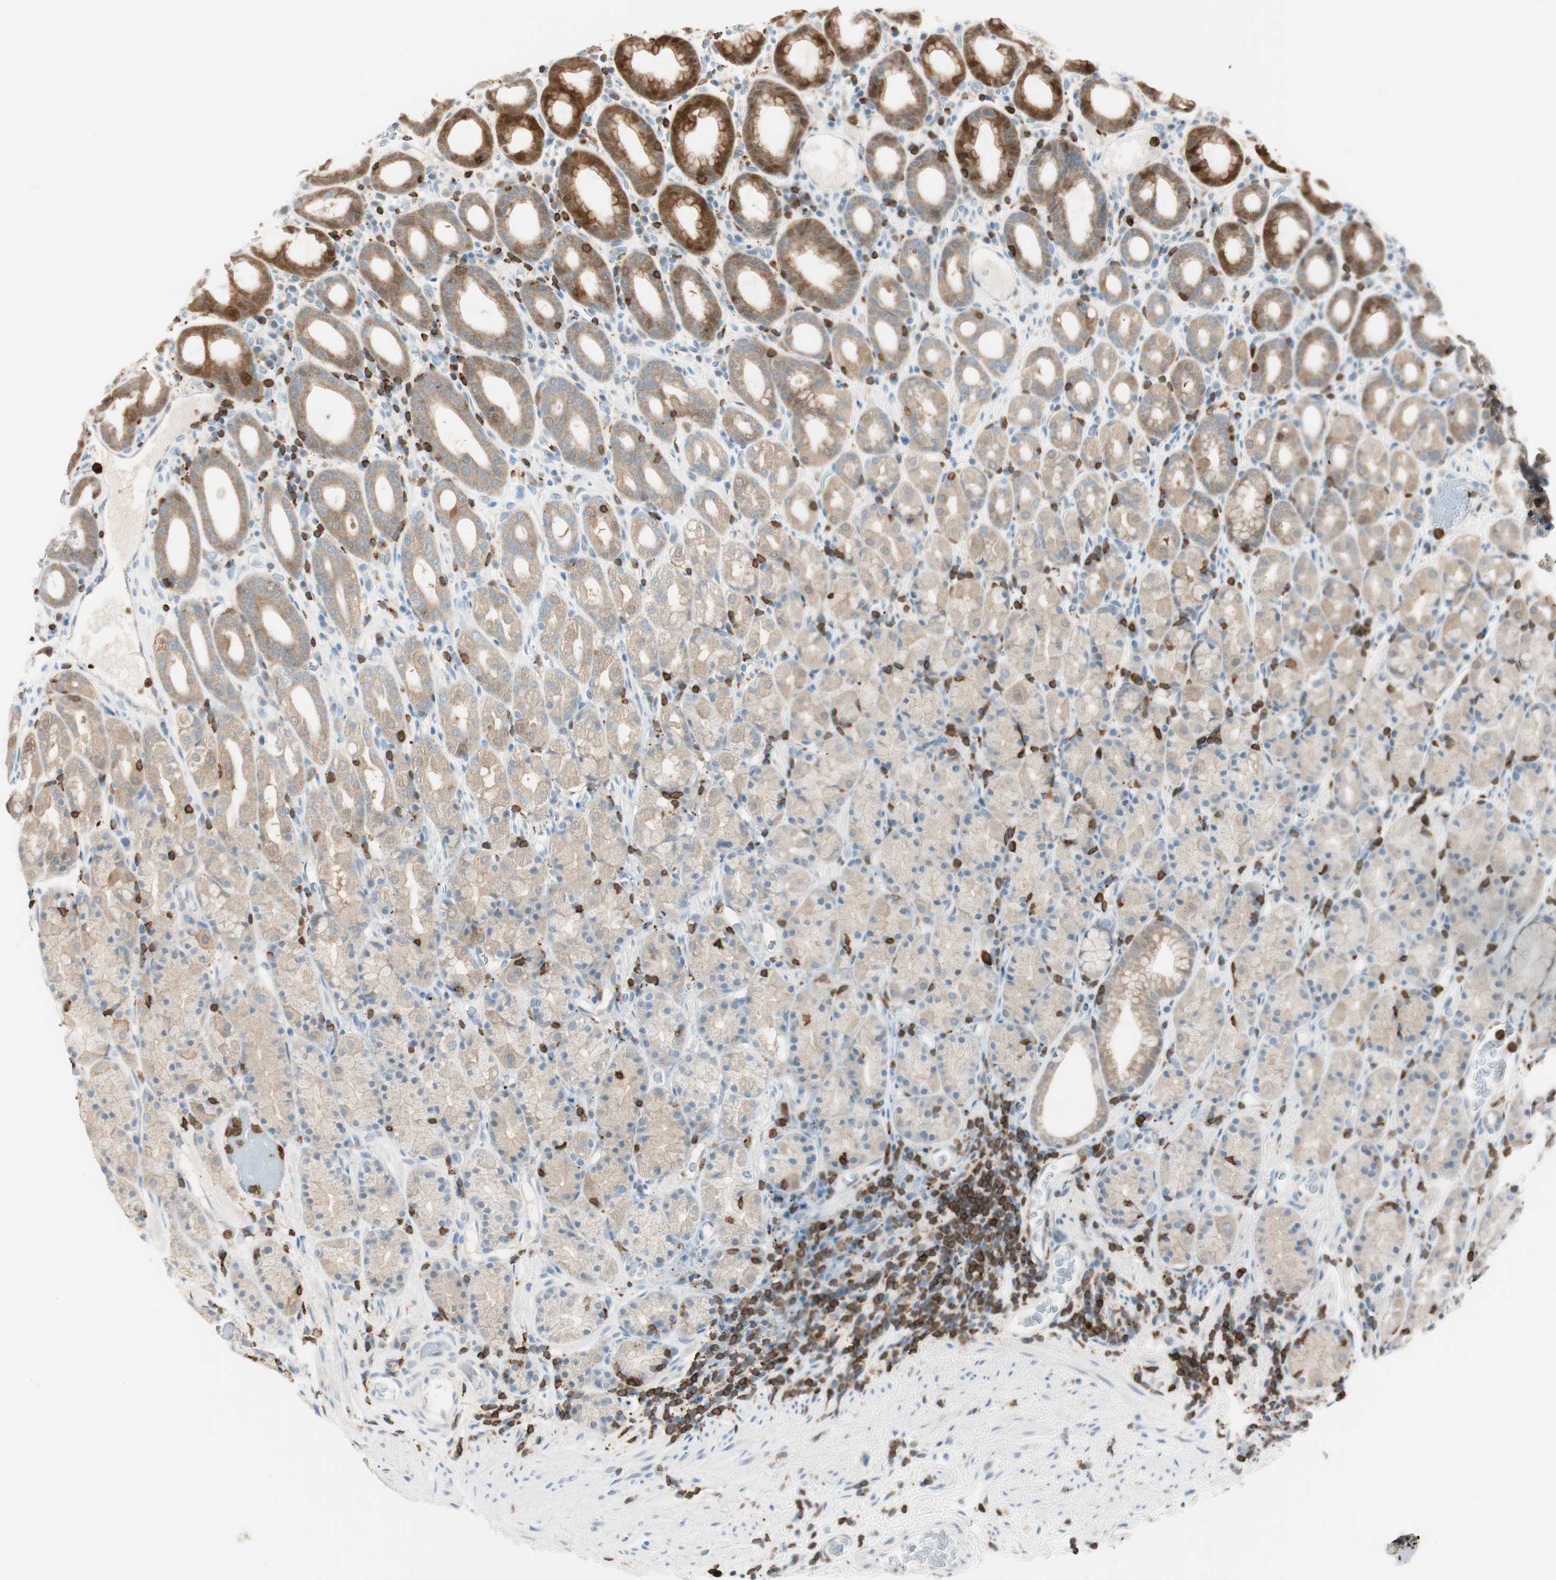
{"staining": {"intensity": "strong", "quantity": ">75%", "location": "cytoplasmic/membranous"}, "tissue": "stomach", "cell_type": "Glandular cells", "image_type": "normal", "snomed": [{"axis": "morphology", "description": "Normal tissue, NOS"}, {"axis": "topography", "description": "Stomach, upper"}], "caption": "Immunohistochemistry (IHC) image of normal stomach stained for a protein (brown), which exhibits high levels of strong cytoplasmic/membranous staining in approximately >75% of glandular cells.", "gene": "HPGD", "patient": {"sex": "male", "age": 68}}